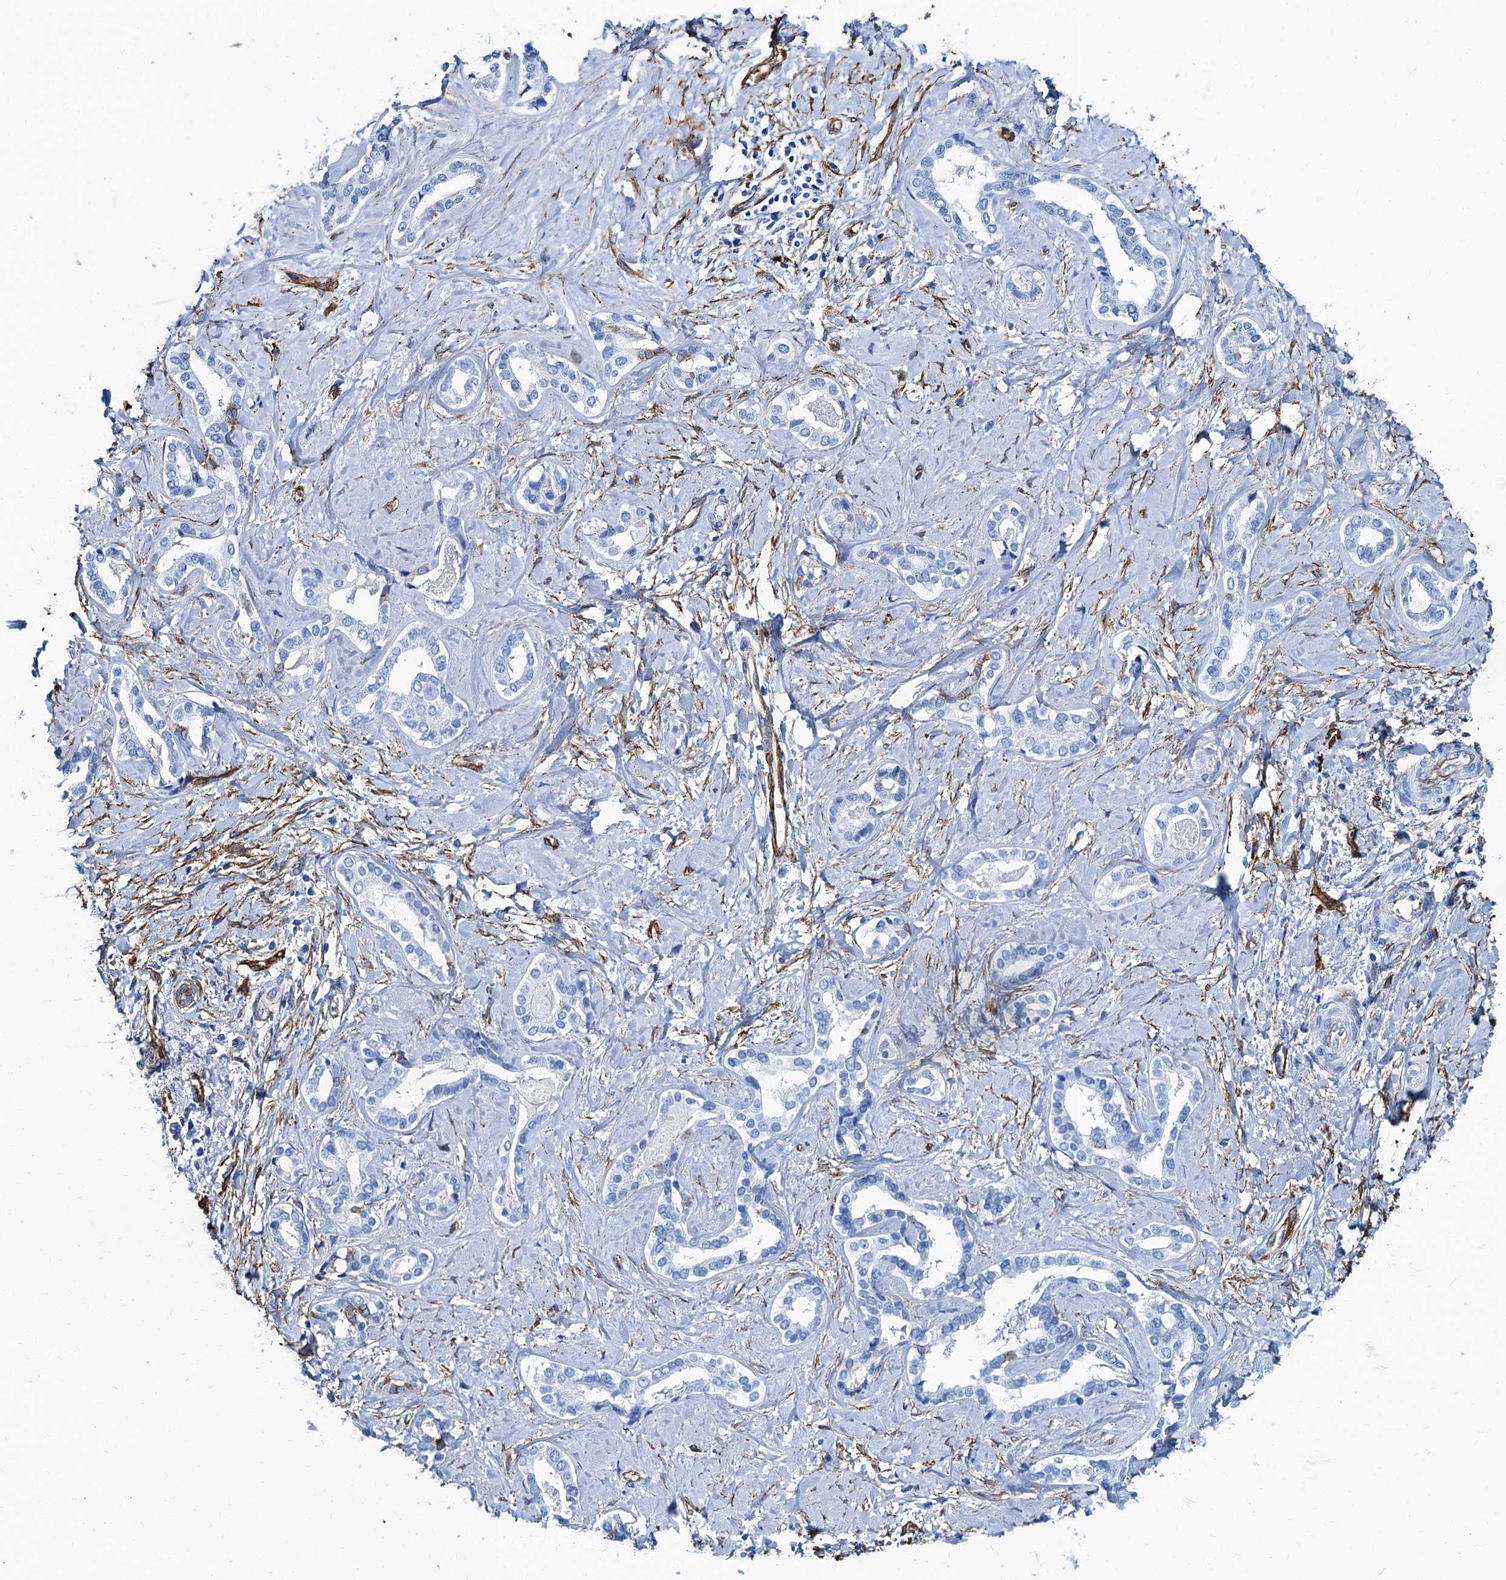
{"staining": {"intensity": "negative", "quantity": "none", "location": "none"}, "tissue": "liver cancer", "cell_type": "Tumor cells", "image_type": "cancer", "snomed": [{"axis": "morphology", "description": "Carcinoma, Hepatocellular, NOS"}, {"axis": "topography", "description": "Liver"}], "caption": "DAB immunohistochemical staining of human hepatocellular carcinoma (liver) exhibits no significant positivity in tumor cells.", "gene": "CAVIN2", "patient": {"sex": "female", "age": 73}}